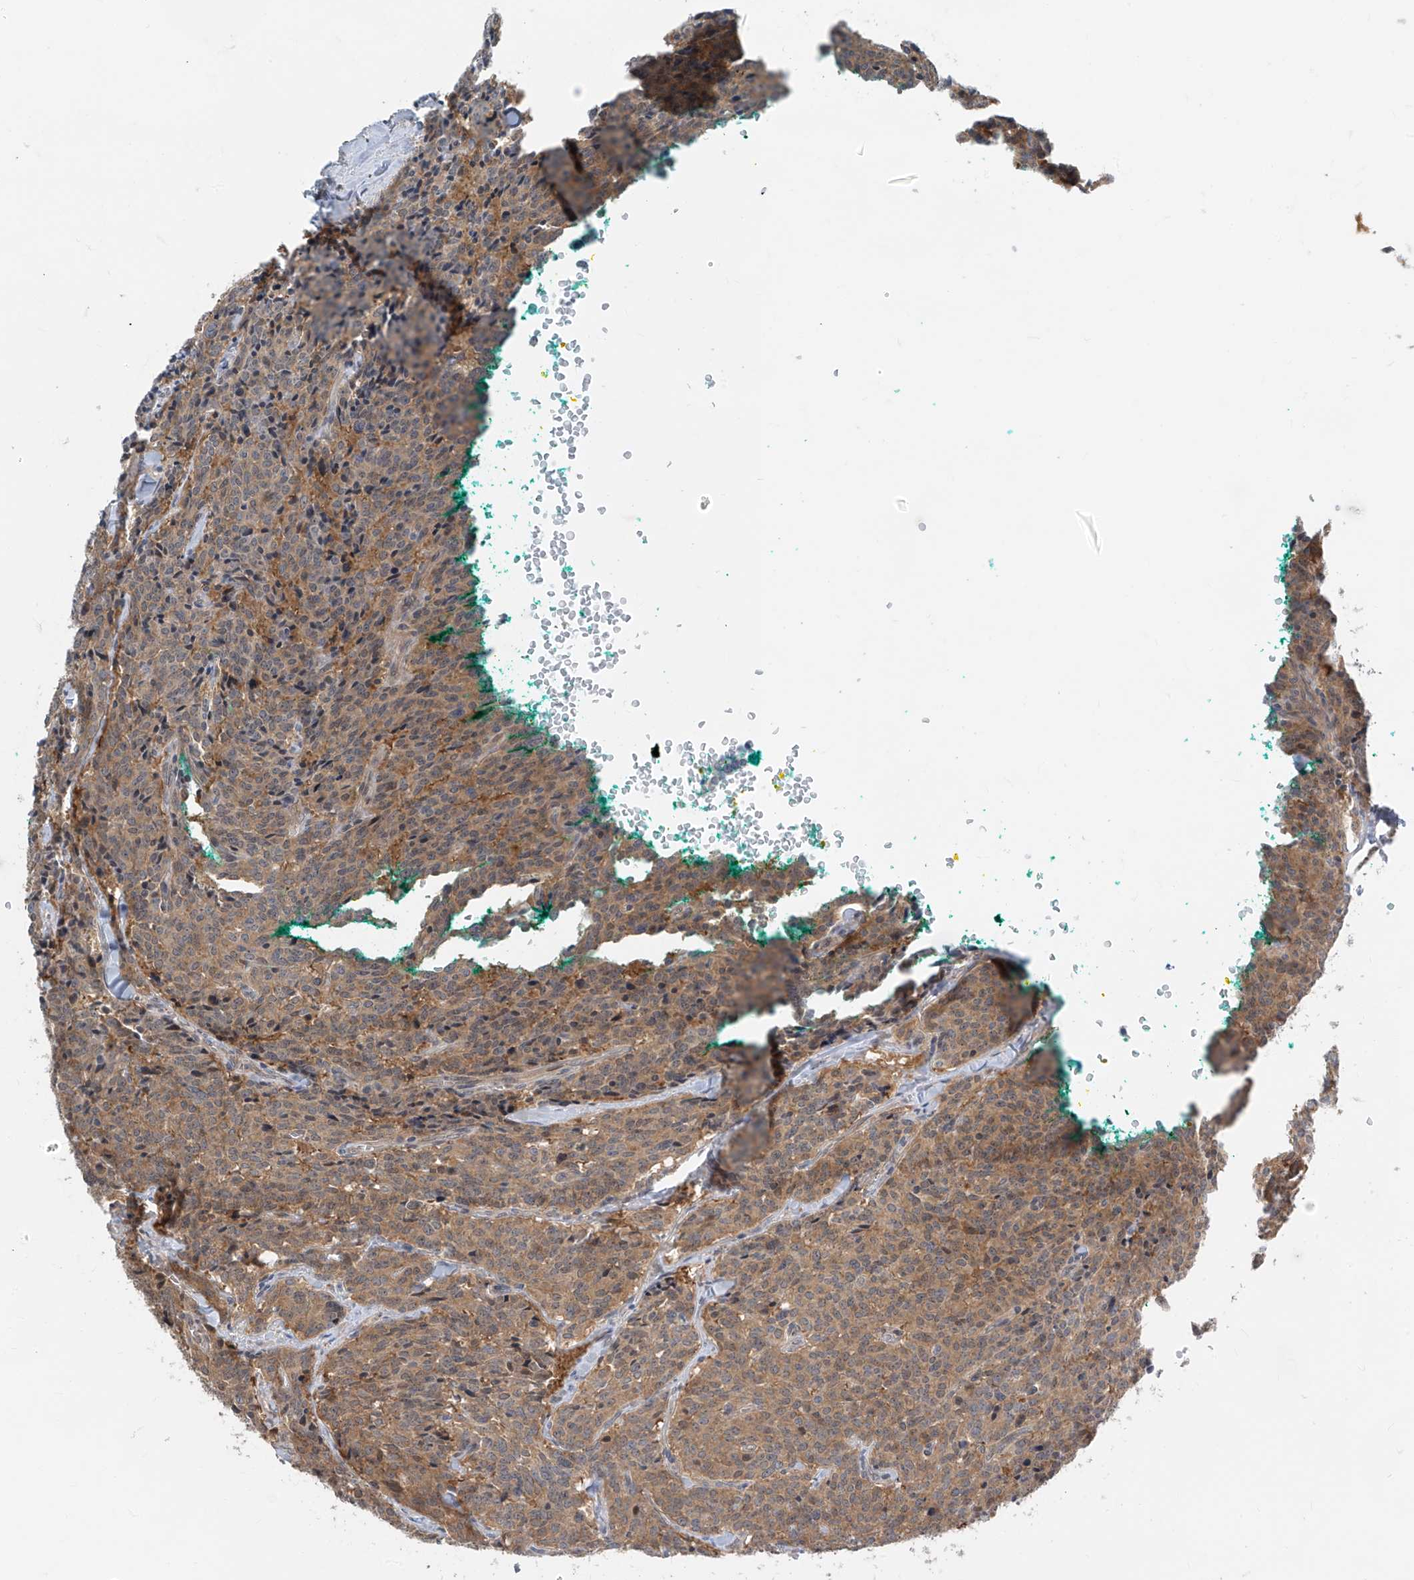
{"staining": {"intensity": "moderate", "quantity": ">75%", "location": "cytoplasmic/membranous"}, "tissue": "carcinoid", "cell_type": "Tumor cells", "image_type": "cancer", "snomed": [{"axis": "morphology", "description": "Carcinoid, malignant, NOS"}, {"axis": "topography", "description": "Lung"}], "caption": "DAB (3,3'-diaminobenzidine) immunohistochemical staining of human malignant carcinoid displays moderate cytoplasmic/membranous protein expression in about >75% of tumor cells.", "gene": "TTC38", "patient": {"sex": "female", "age": 46}}